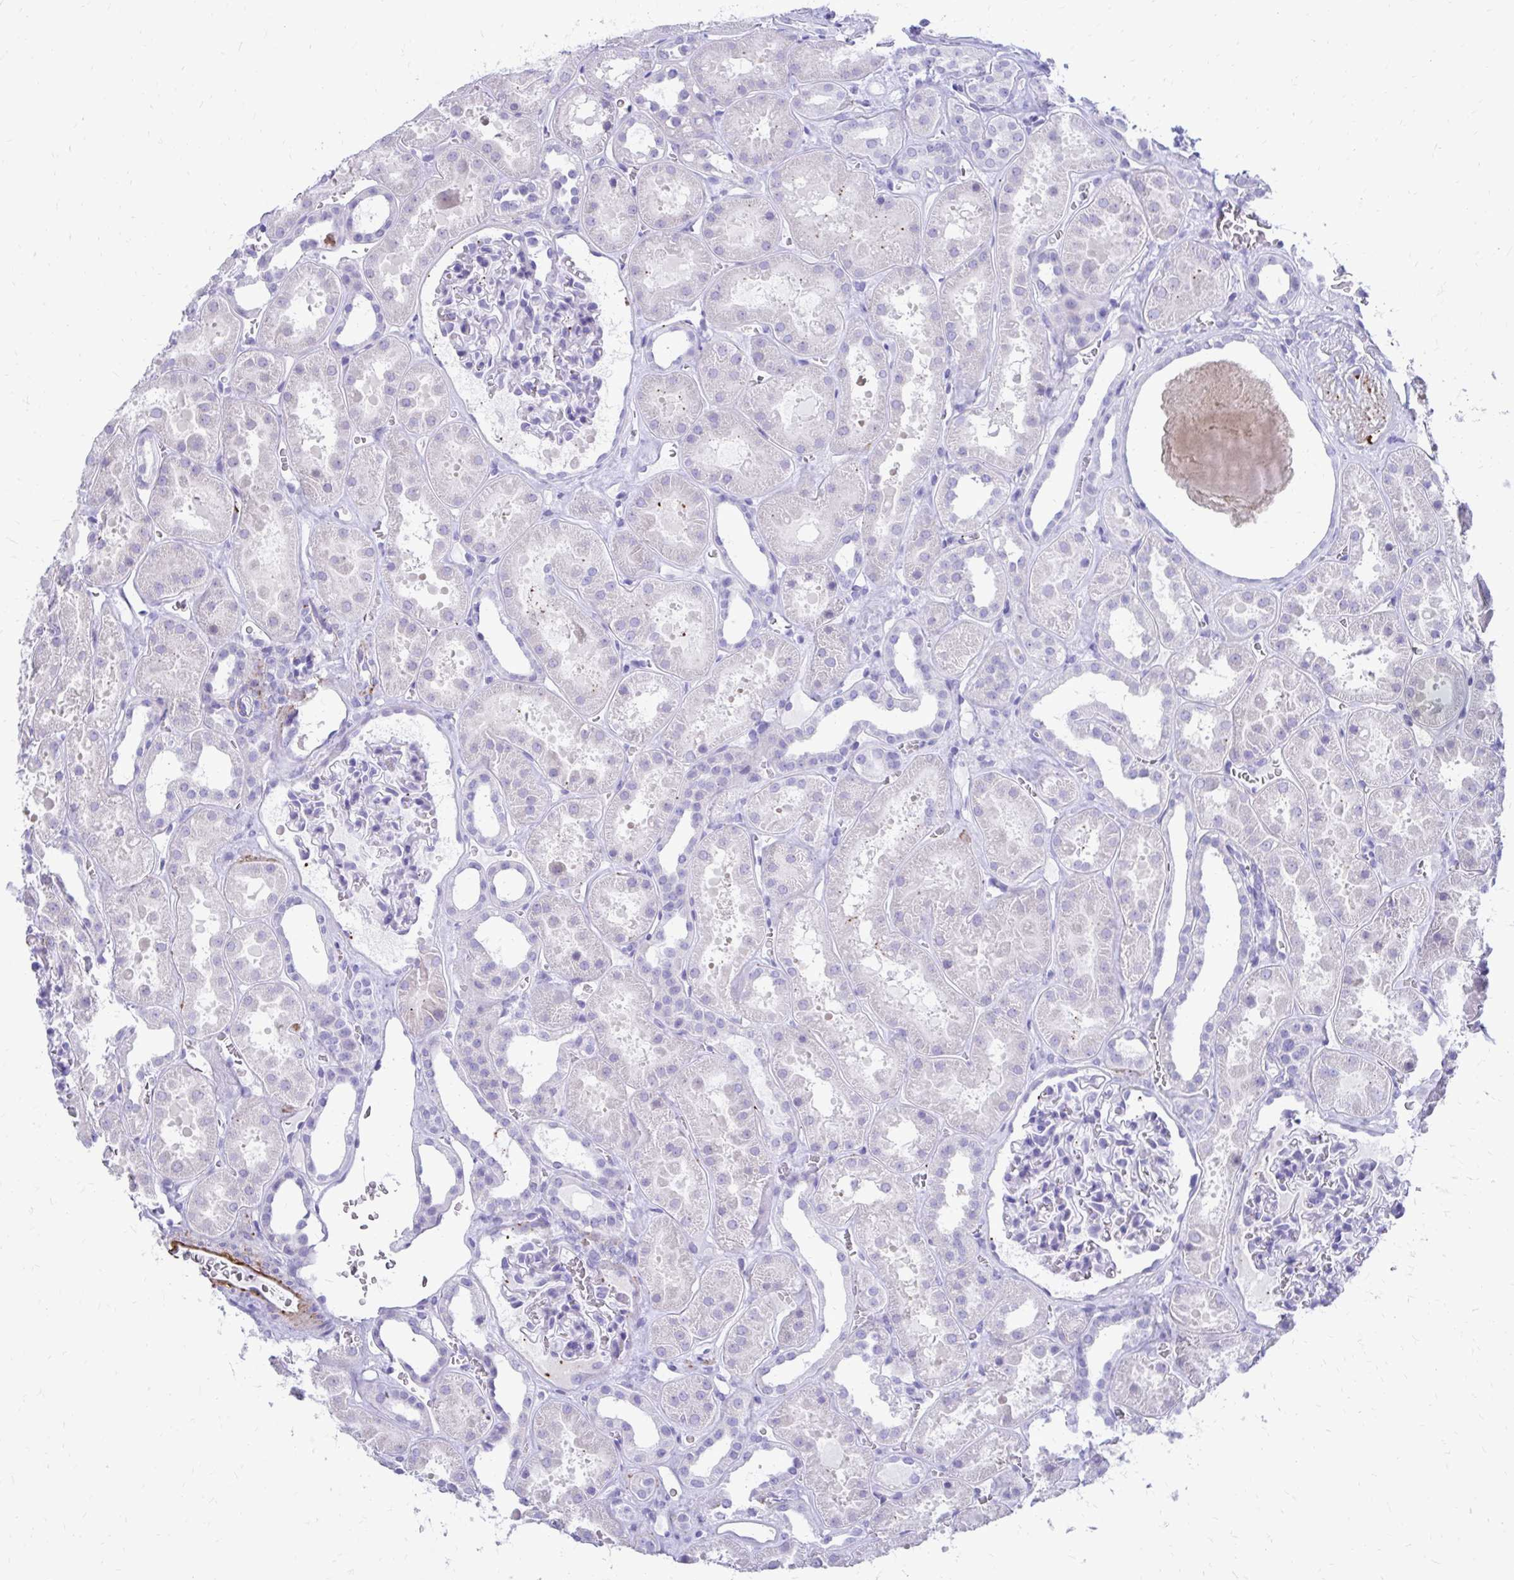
{"staining": {"intensity": "negative", "quantity": "none", "location": "none"}, "tissue": "kidney", "cell_type": "Cells in glomeruli", "image_type": "normal", "snomed": [{"axis": "morphology", "description": "Normal tissue, NOS"}, {"axis": "topography", "description": "Kidney"}], "caption": "This is an immunohistochemistry (IHC) micrograph of benign kidney. There is no positivity in cells in glomeruli.", "gene": "SATL1", "patient": {"sex": "female", "age": 41}}